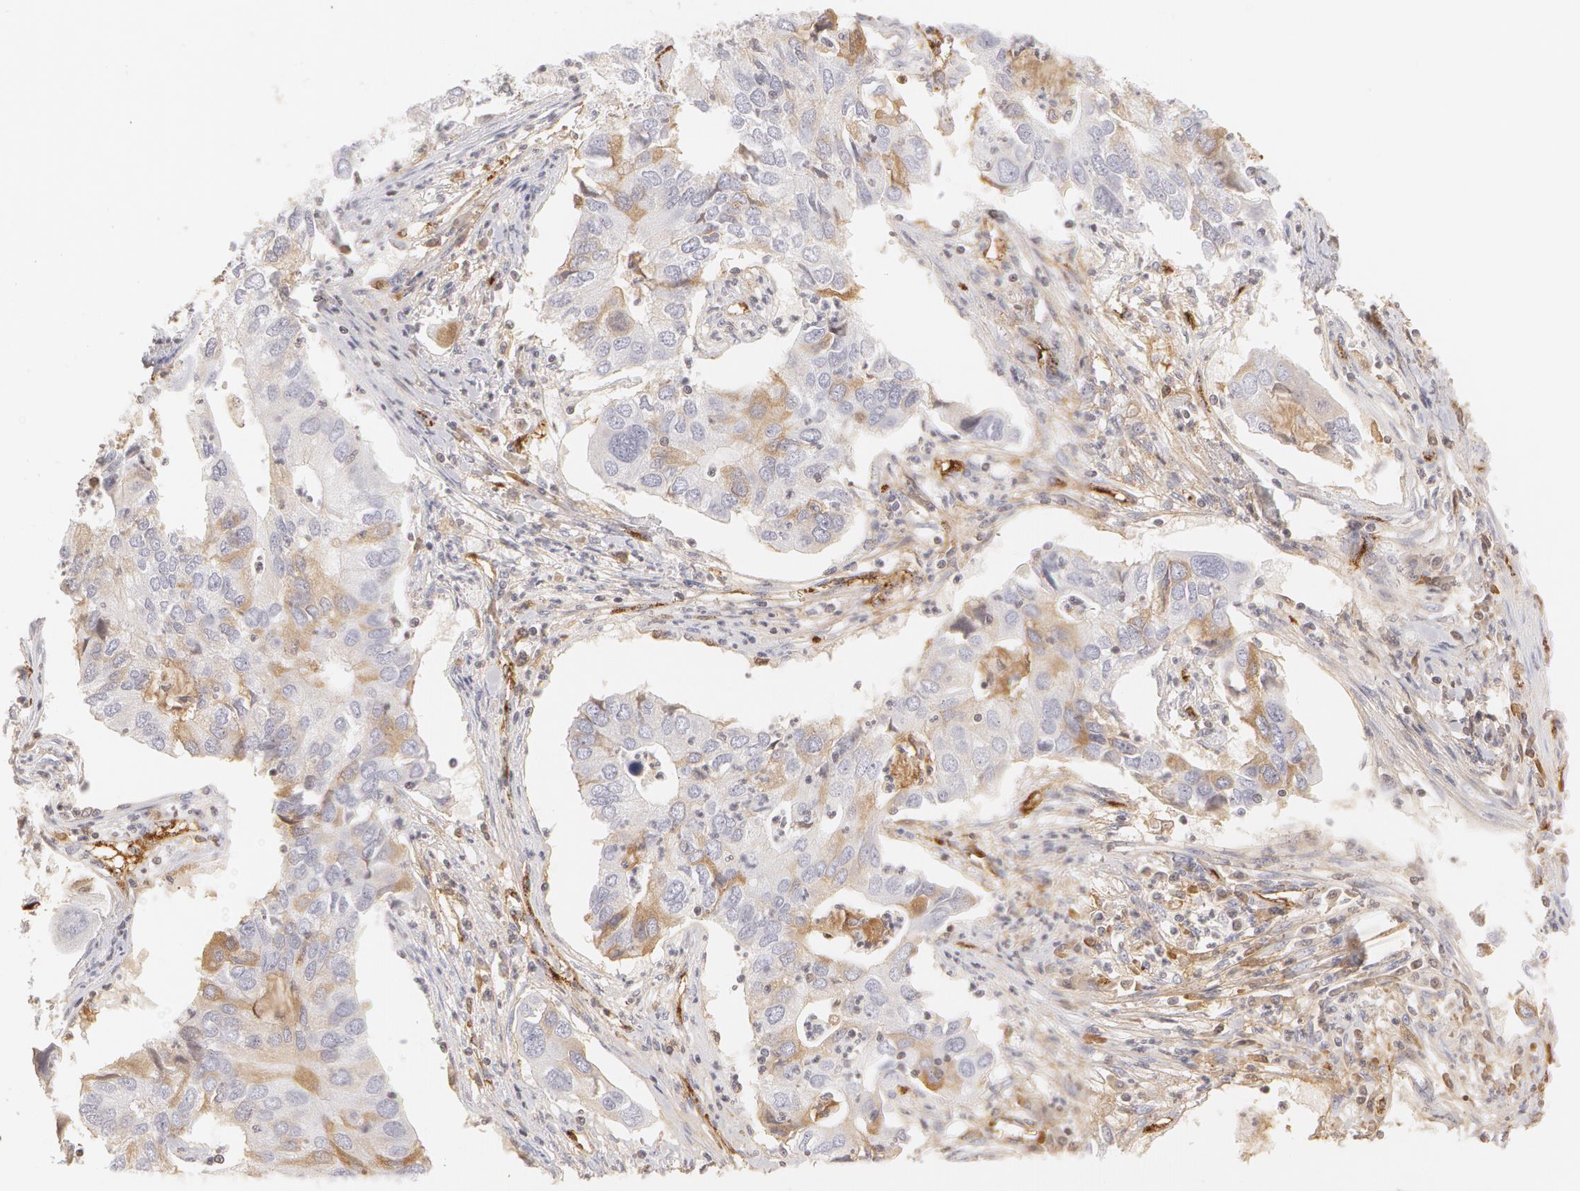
{"staining": {"intensity": "negative", "quantity": "none", "location": "none"}, "tissue": "lung cancer", "cell_type": "Tumor cells", "image_type": "cancer", "snomed": [{"axis": "morphology", "description": "Adenocarcinoma, NOS"}, {"axis": "topography", "description": "Lung"}], "caption": "Immunohistochemical staining of human lung cancer shows no significant staining in tumor cells. (DAB immunohistochemistry (IHC) with hematoxylin counter stain).", "gene": "VWF", "patient": {"sex": "male", "age": 48}}